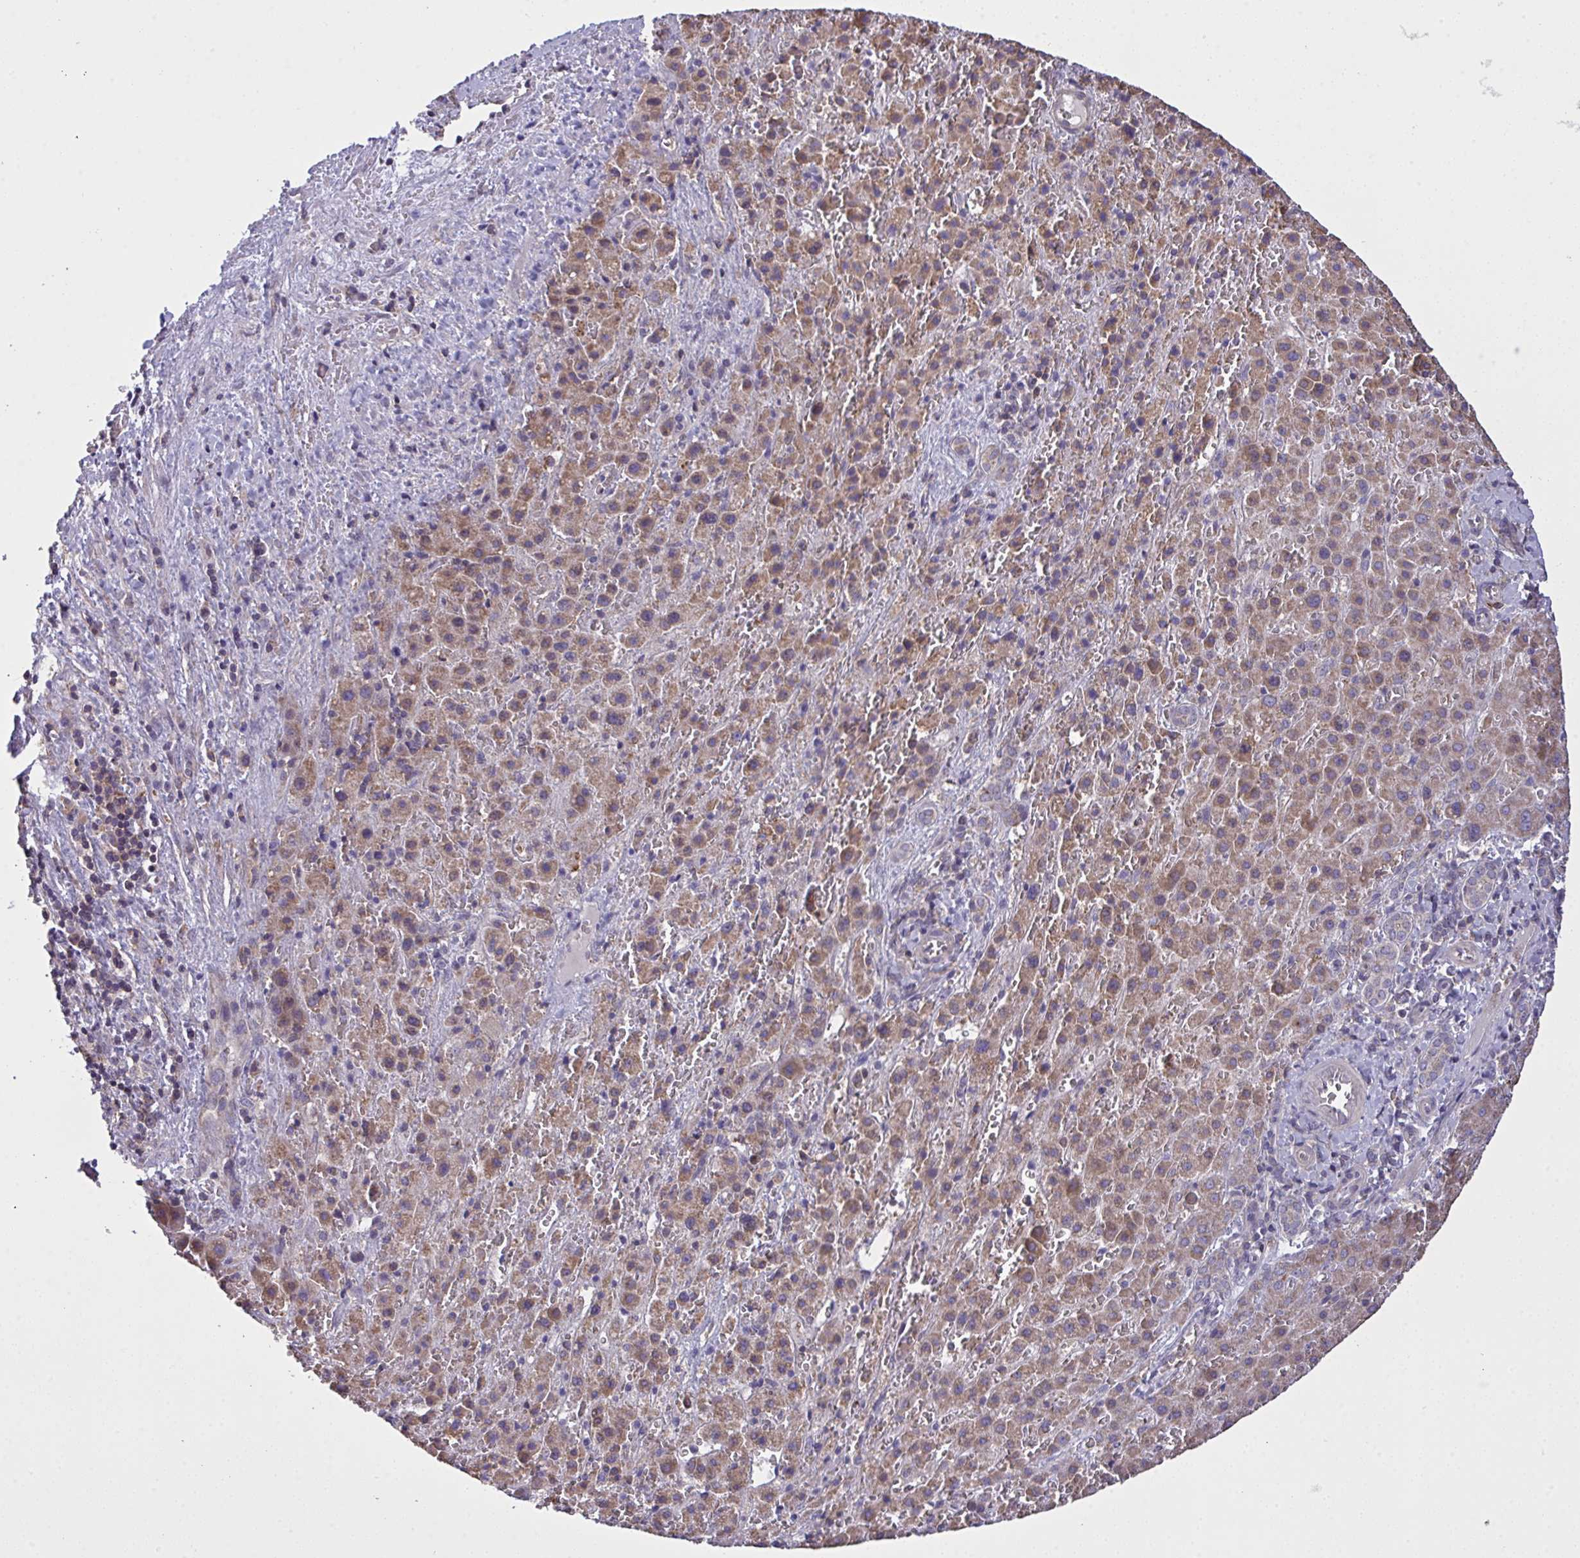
{"staining": {"intensity": "weak", "quantity": "25%-75%", "location": "cytoplasmic/membranous"}, "tissue": "liver cancer", "cell_type": "Tumor cells", "image_type": "cancer", "snomed": [{"axis": "morphology", "description": "Carcinoma, Hepatocellular, NOS"}, {"axis": "topography", "description": "Liver"}], "caption": "Liver cancer (hepatocellular carcinoma) stained for a protein (brown) demonstrates weak cytoplasmic/membranous positive expression in approximately 25%-75% of tumor cells.", "gene": "PPM1H", "patient": {"sex": "male", "age": 27}}